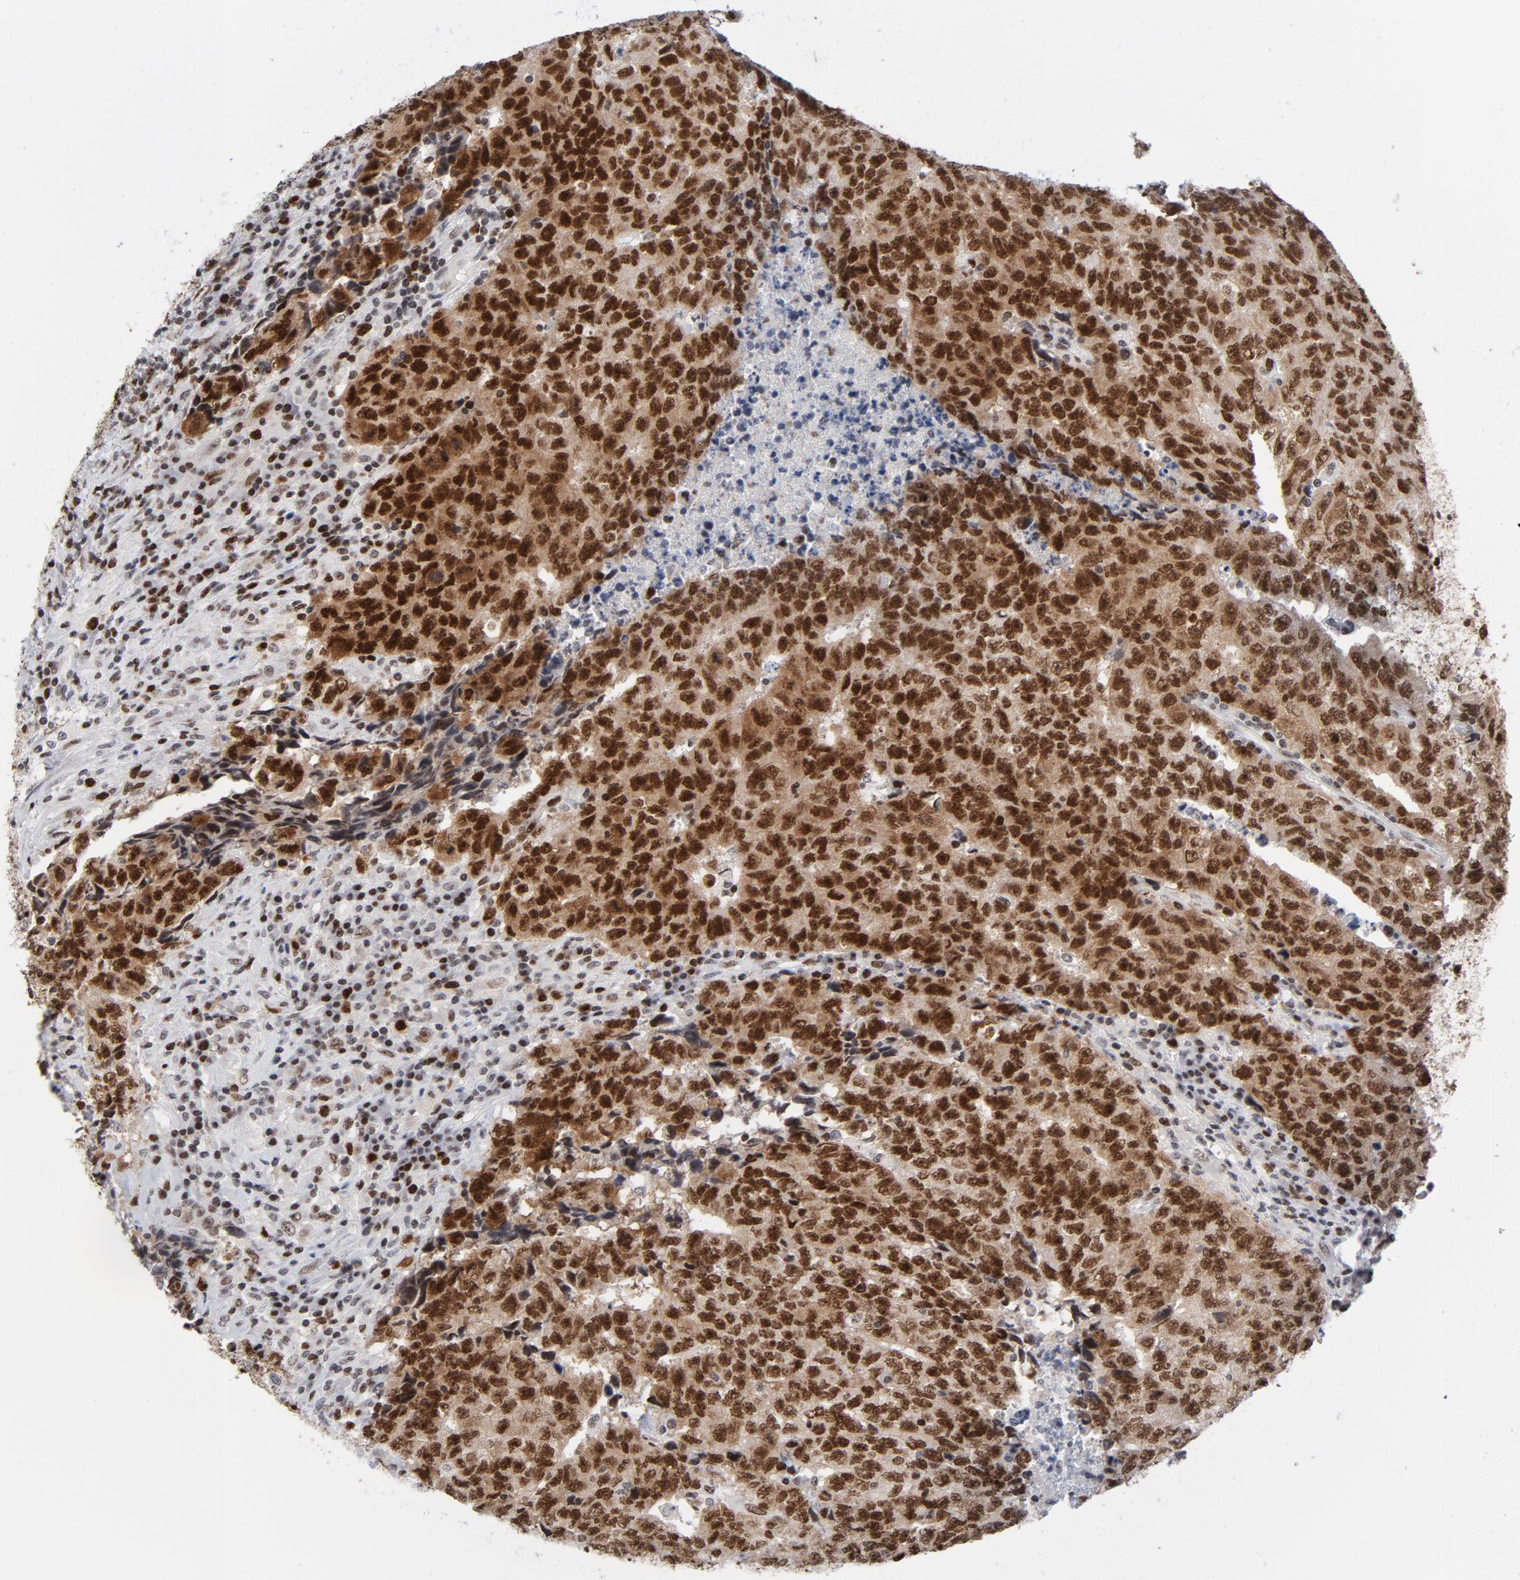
{"staining": {"intensity": "strong", "quantity": ">75%", "location": "nuclear"}, "tissue": "testis cancer", "cell_type": "Tumor cells", "image_type": "cancer", "snomed": [{"axis": "morphology", "description": "Necrosis, NOS"}, {"axis": "morphology", "description": "Carcinoma, Embryonal, NOS"}, {"axis": "topography", "description": "Testis"}], "caption": "A brown stain highlights strong nuclear positivity of a protein in human testis cancer (embryonal carcinoma) tumor cells. (DAB (3,3'-diaminobenzidine) = brown stain, brightfield microscopy at high magnification).", "gene": "RFC4", "patient": {"sex": "male", "age": 19}}